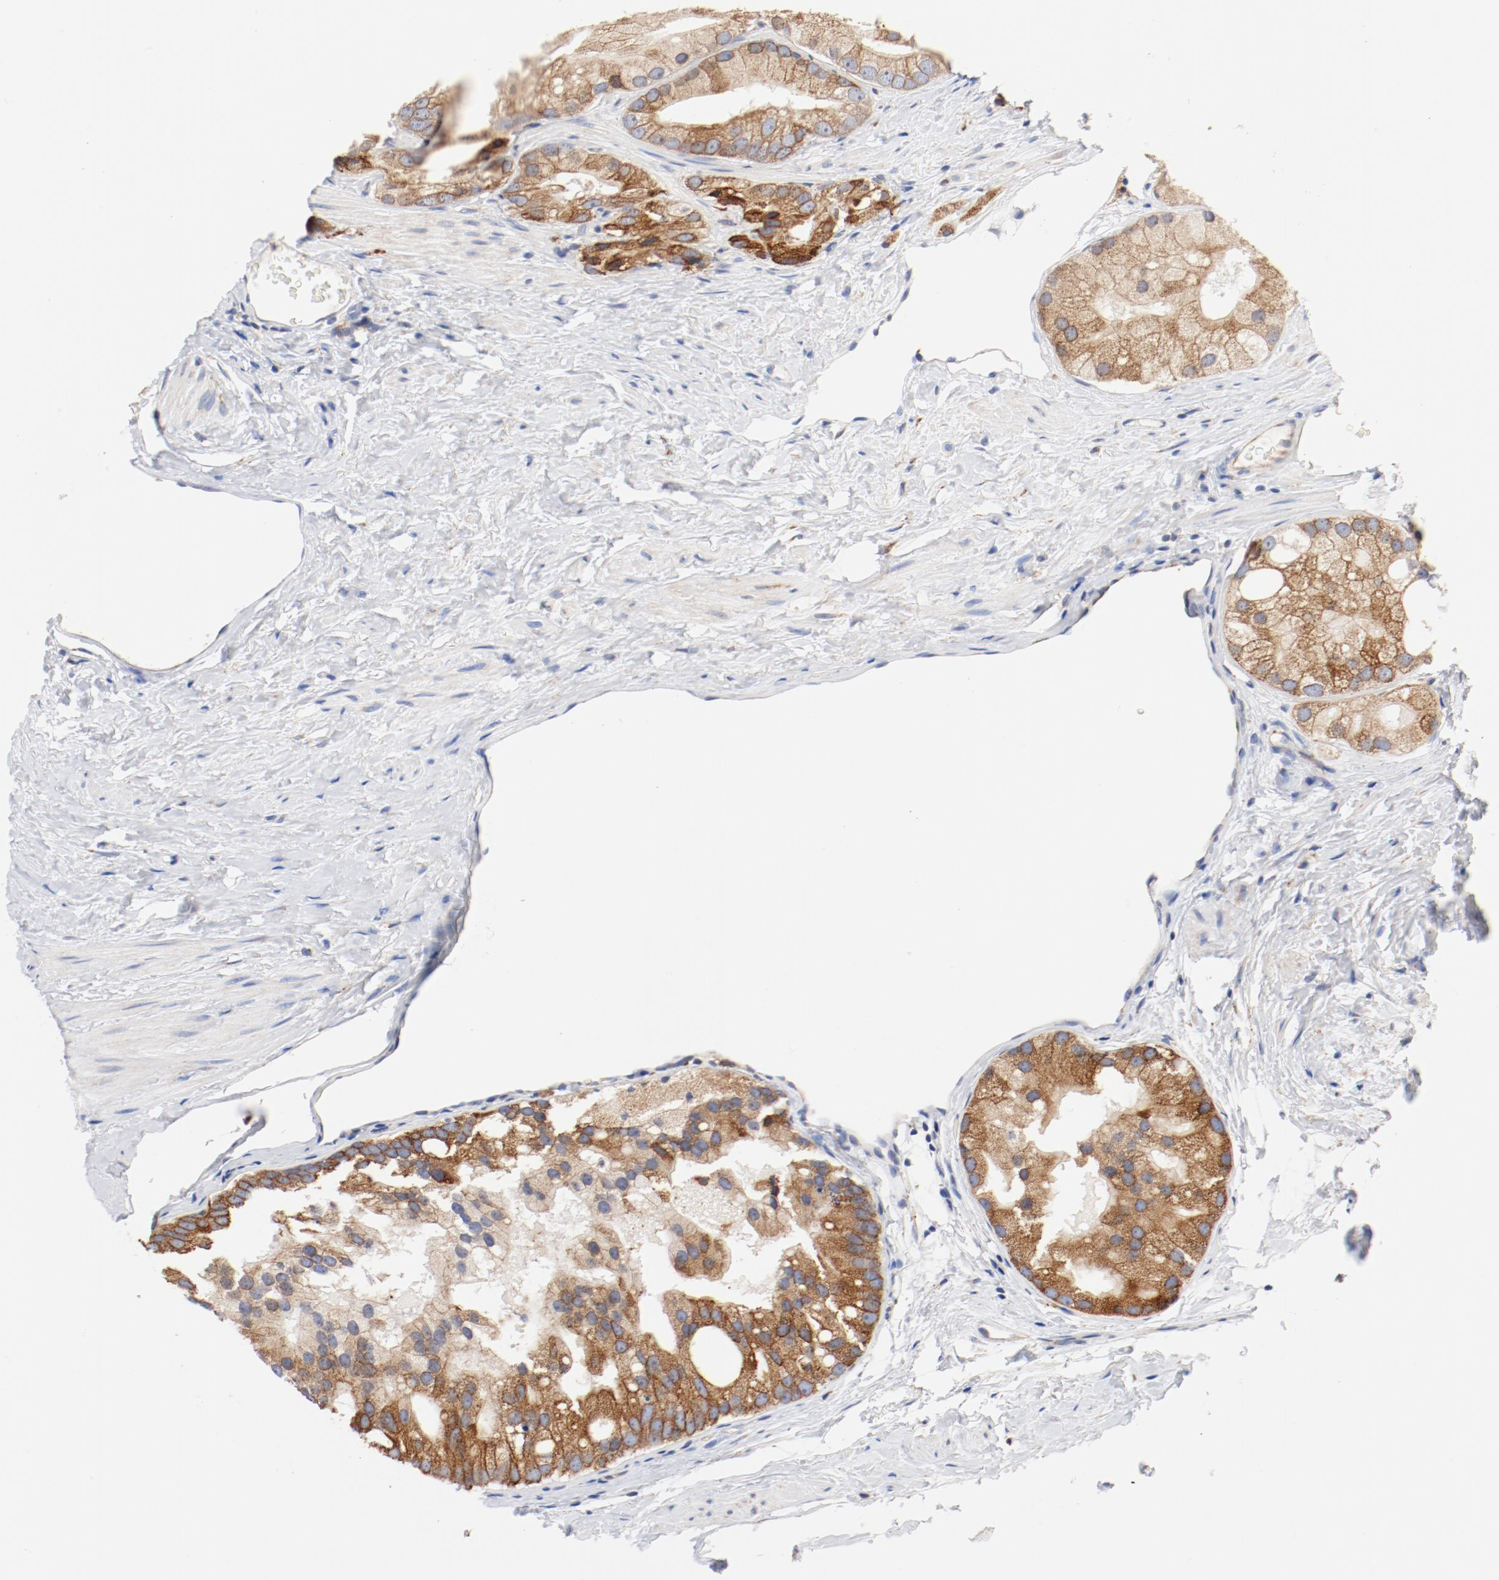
{"staining": {"intensity": "moderate", "quantity": ">75%", "location": "cytoplasmic/membranous"}, "tissue": "prostate cancer", "cell_type": "Tumor cells", "image_type": "cancer", "snomed": [{"axis": "morphology", "description": "Adenocarcinoma, Low grade"}, {"axis": "topography", "description": "Prostate"}], "caption": "A brown stain highlights moderate cytoplasmic/membranous staining of a protein in human low-grade adenocarcinoma (prostate) tumor cells.", "gene": "PDPK1", "patient": {"sex": "male", "age": 69}}